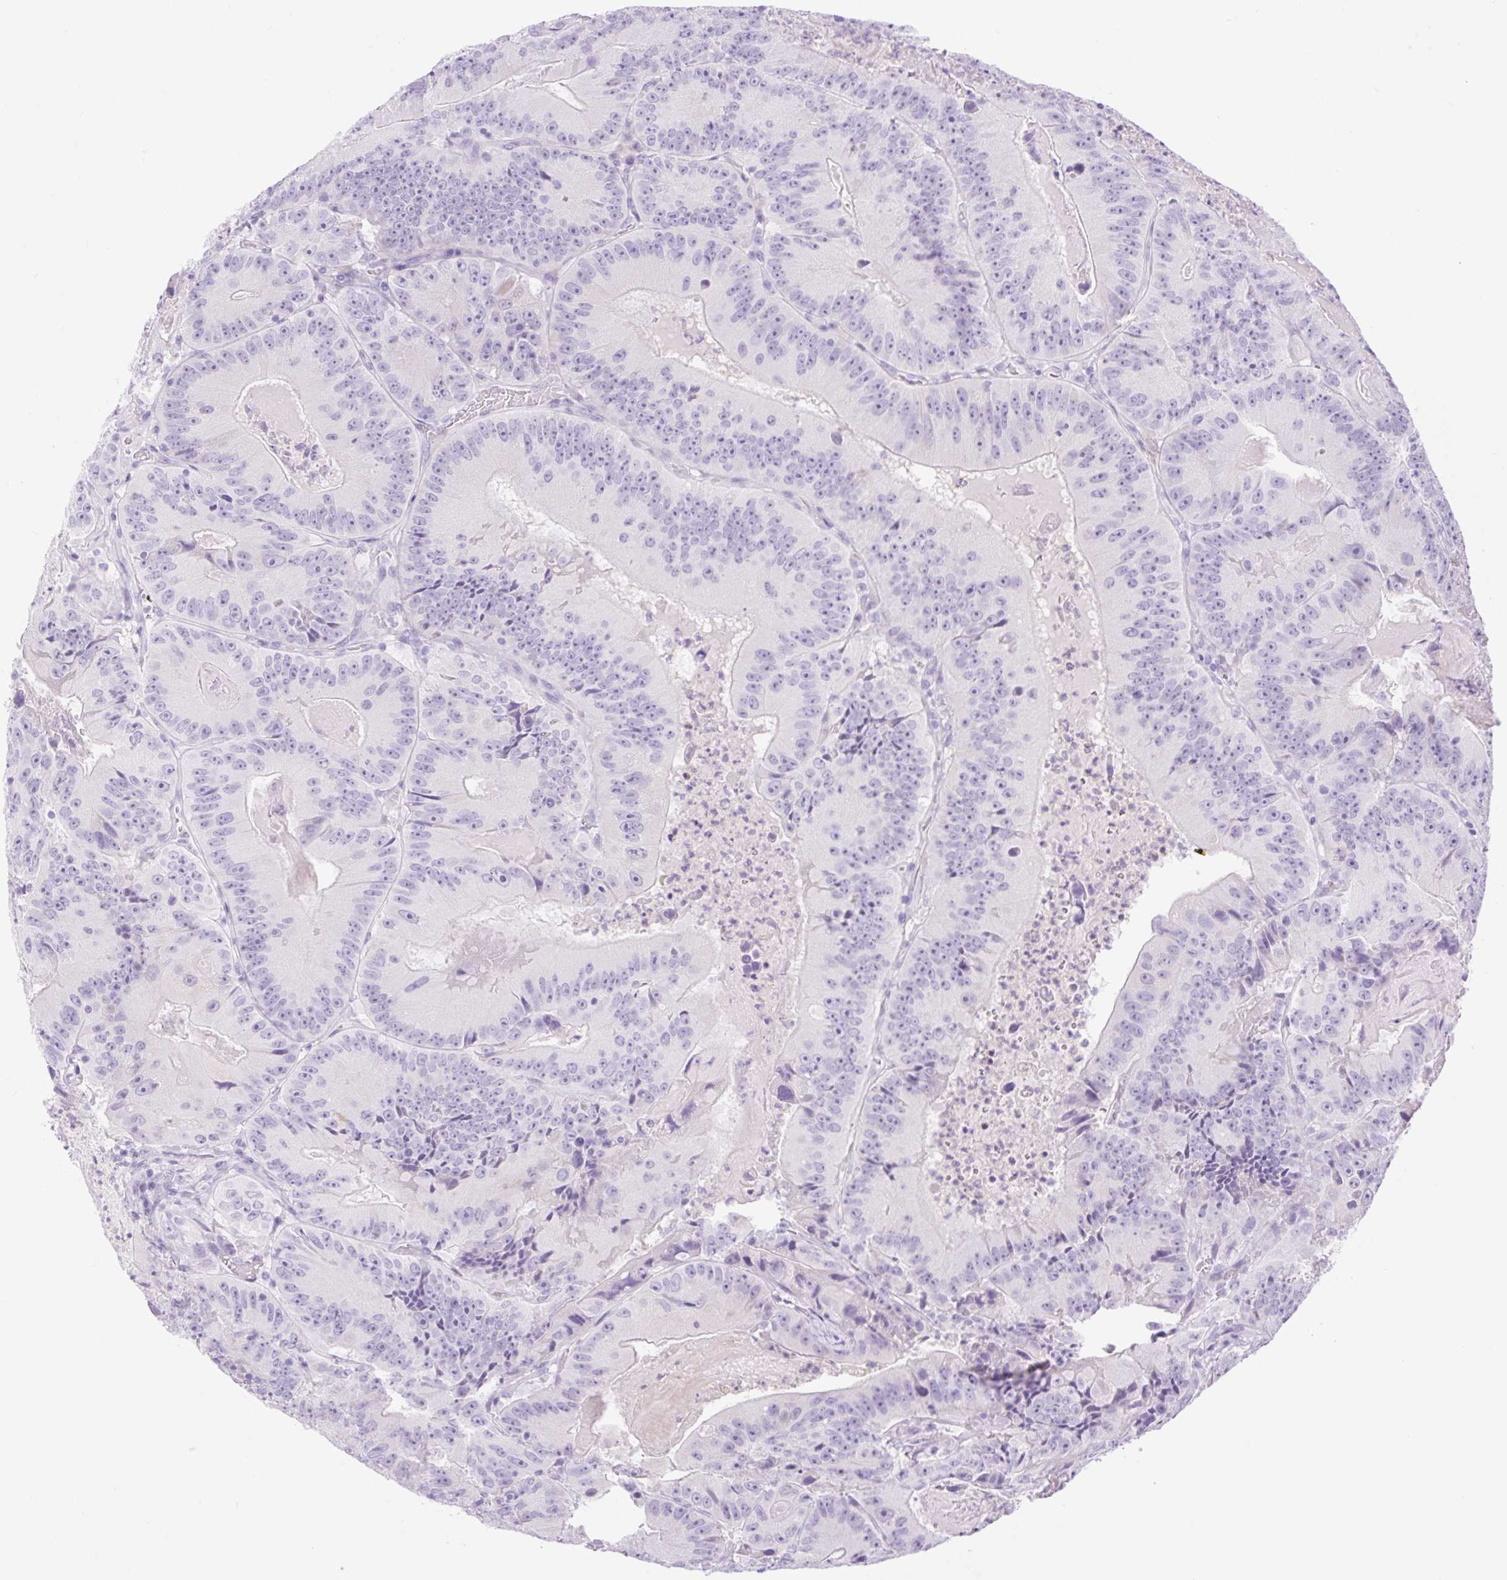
{"staining": {"intensity": "negative", "quantity": "none", "location": "none"}, "tissue": "colorectal cancer", "cell_type": "Tumor cells", "image_type": "cancer", "snomed": [{"axis": "morphology", "description": "Adenocarcinoma, NOS"}, {"axis": "topography", "description": "Colon"}], "caption": "Protein analysis of adenocarcinoma (colorectal) exhibits no significant expression in tumor cells.", "gene": "SLC25A40", "patient": {"sex": "female", "age": 86}}